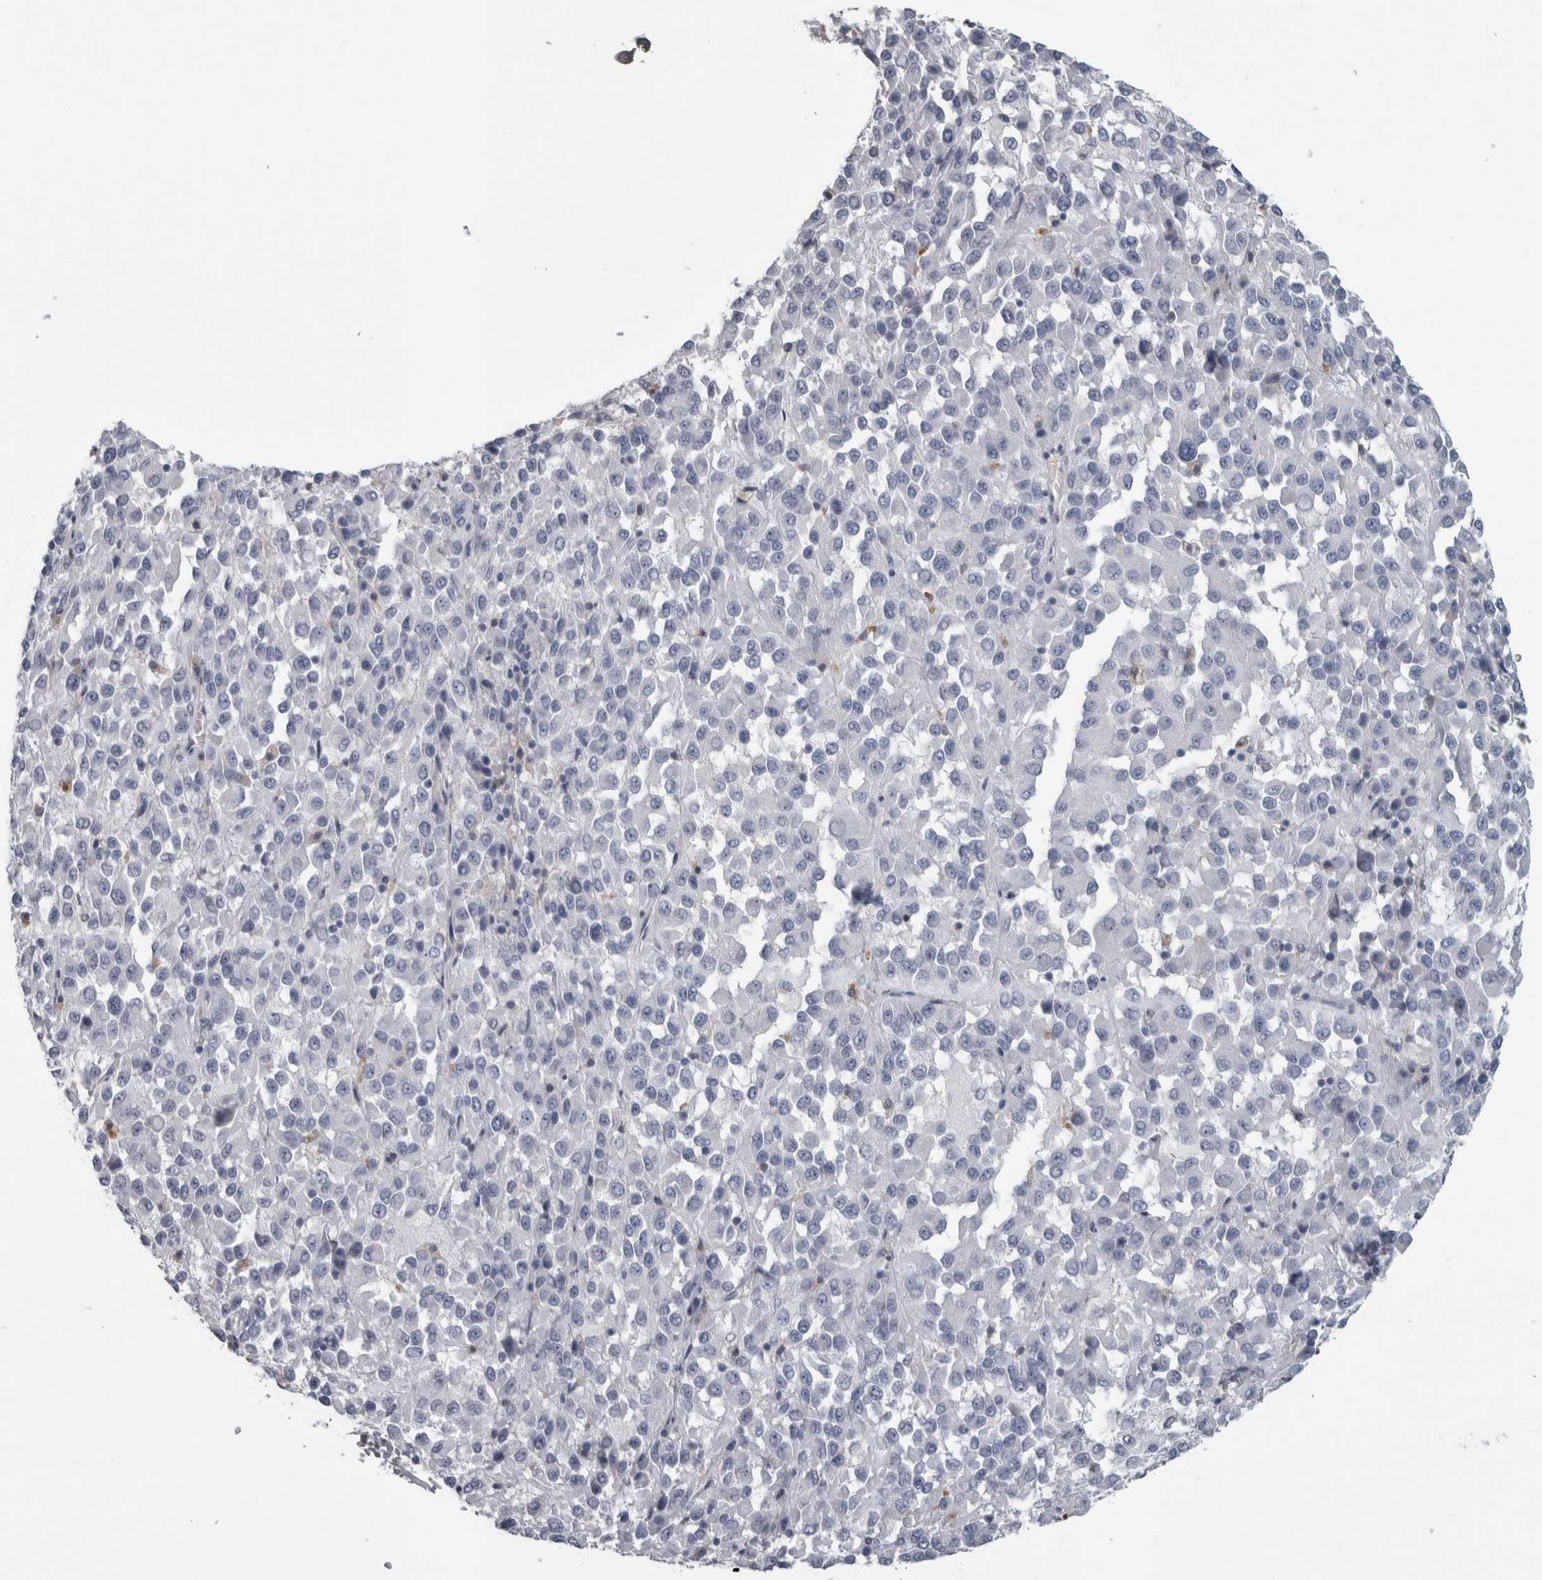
{"staining": {"intensity": "negative", "quantity": "none", "location": "none"}, "tissue": "melanoma", "cell_type": "Tumor cells", "image_type": "cancer", "snomed": [{"axis": "morphology", "description": "Malignant melanoma, Metastatic site"}, {"axis": "topography", "description": "Lung"}], "caption": "This is an immunohistochemistry (IHC) micrograph of melanoma. There is no positivity in tumor cells.", "gene": "NAPRT", "patient": {"sex": "male", "age": 64}}